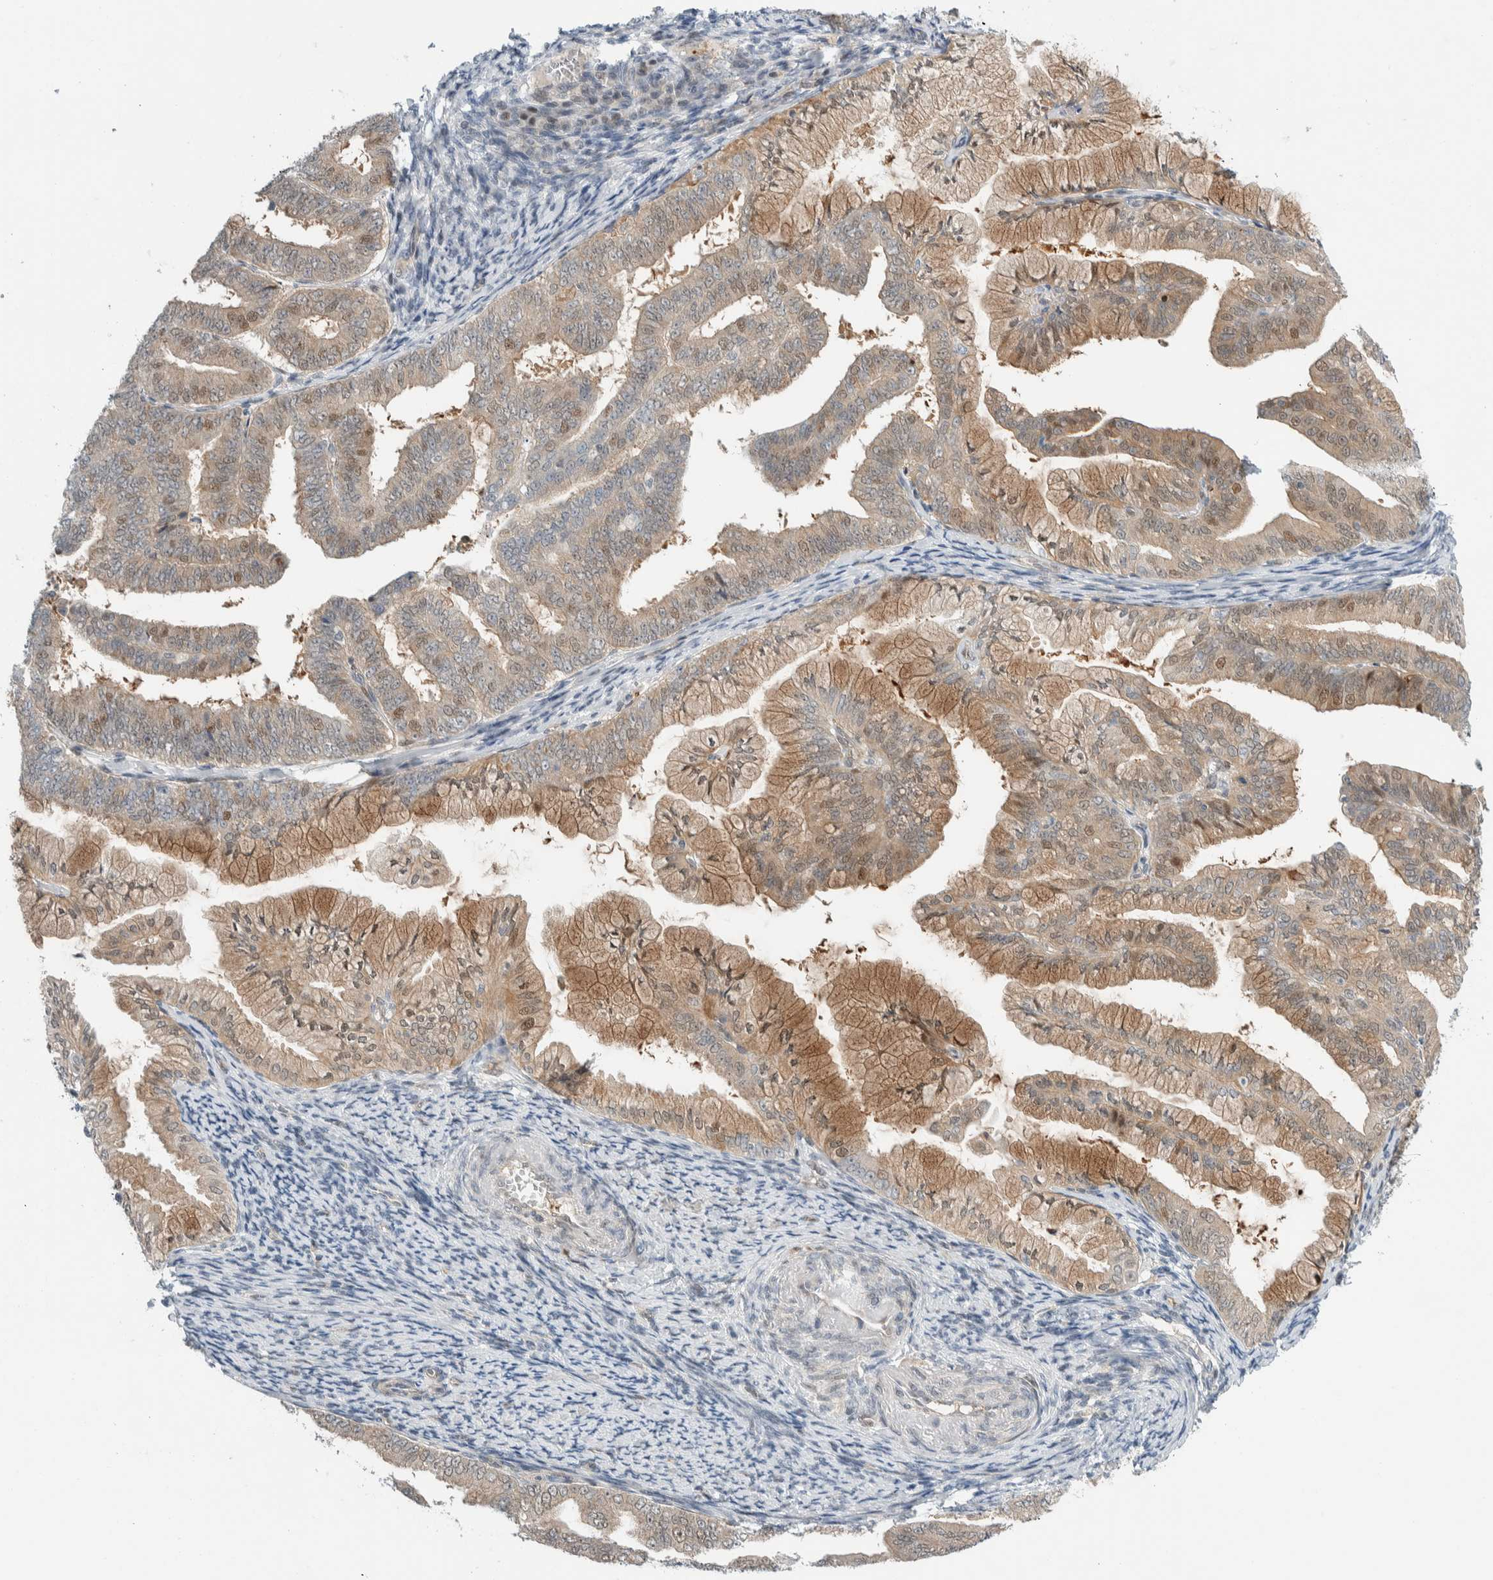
{"staining": {"intensity": "moderate", "quantity": "25%-75%", "location": "cytoplasmic/membranous,nuclear"}, "tissue": "endometrial cancer", "cell_type": "Tumor cells", "image_type": "cancer", "snomed": [{"axis": "morphology", "description": "Adenocarcinoma, NOS"}, {"axis": "topography", "description": "Endometrium"}], "caption": "Immunohistochemistry (IHC) micrograph of adenocarcinoma (endometrial) stained for a protein (brown), which displays medium levels of moderate cytoplasmic/membranous and nuclear staining in approximately 25%-75% of tumor cells.", "gene": "NCR3LG1", "patient": {"sex": "female", "age": 63}}